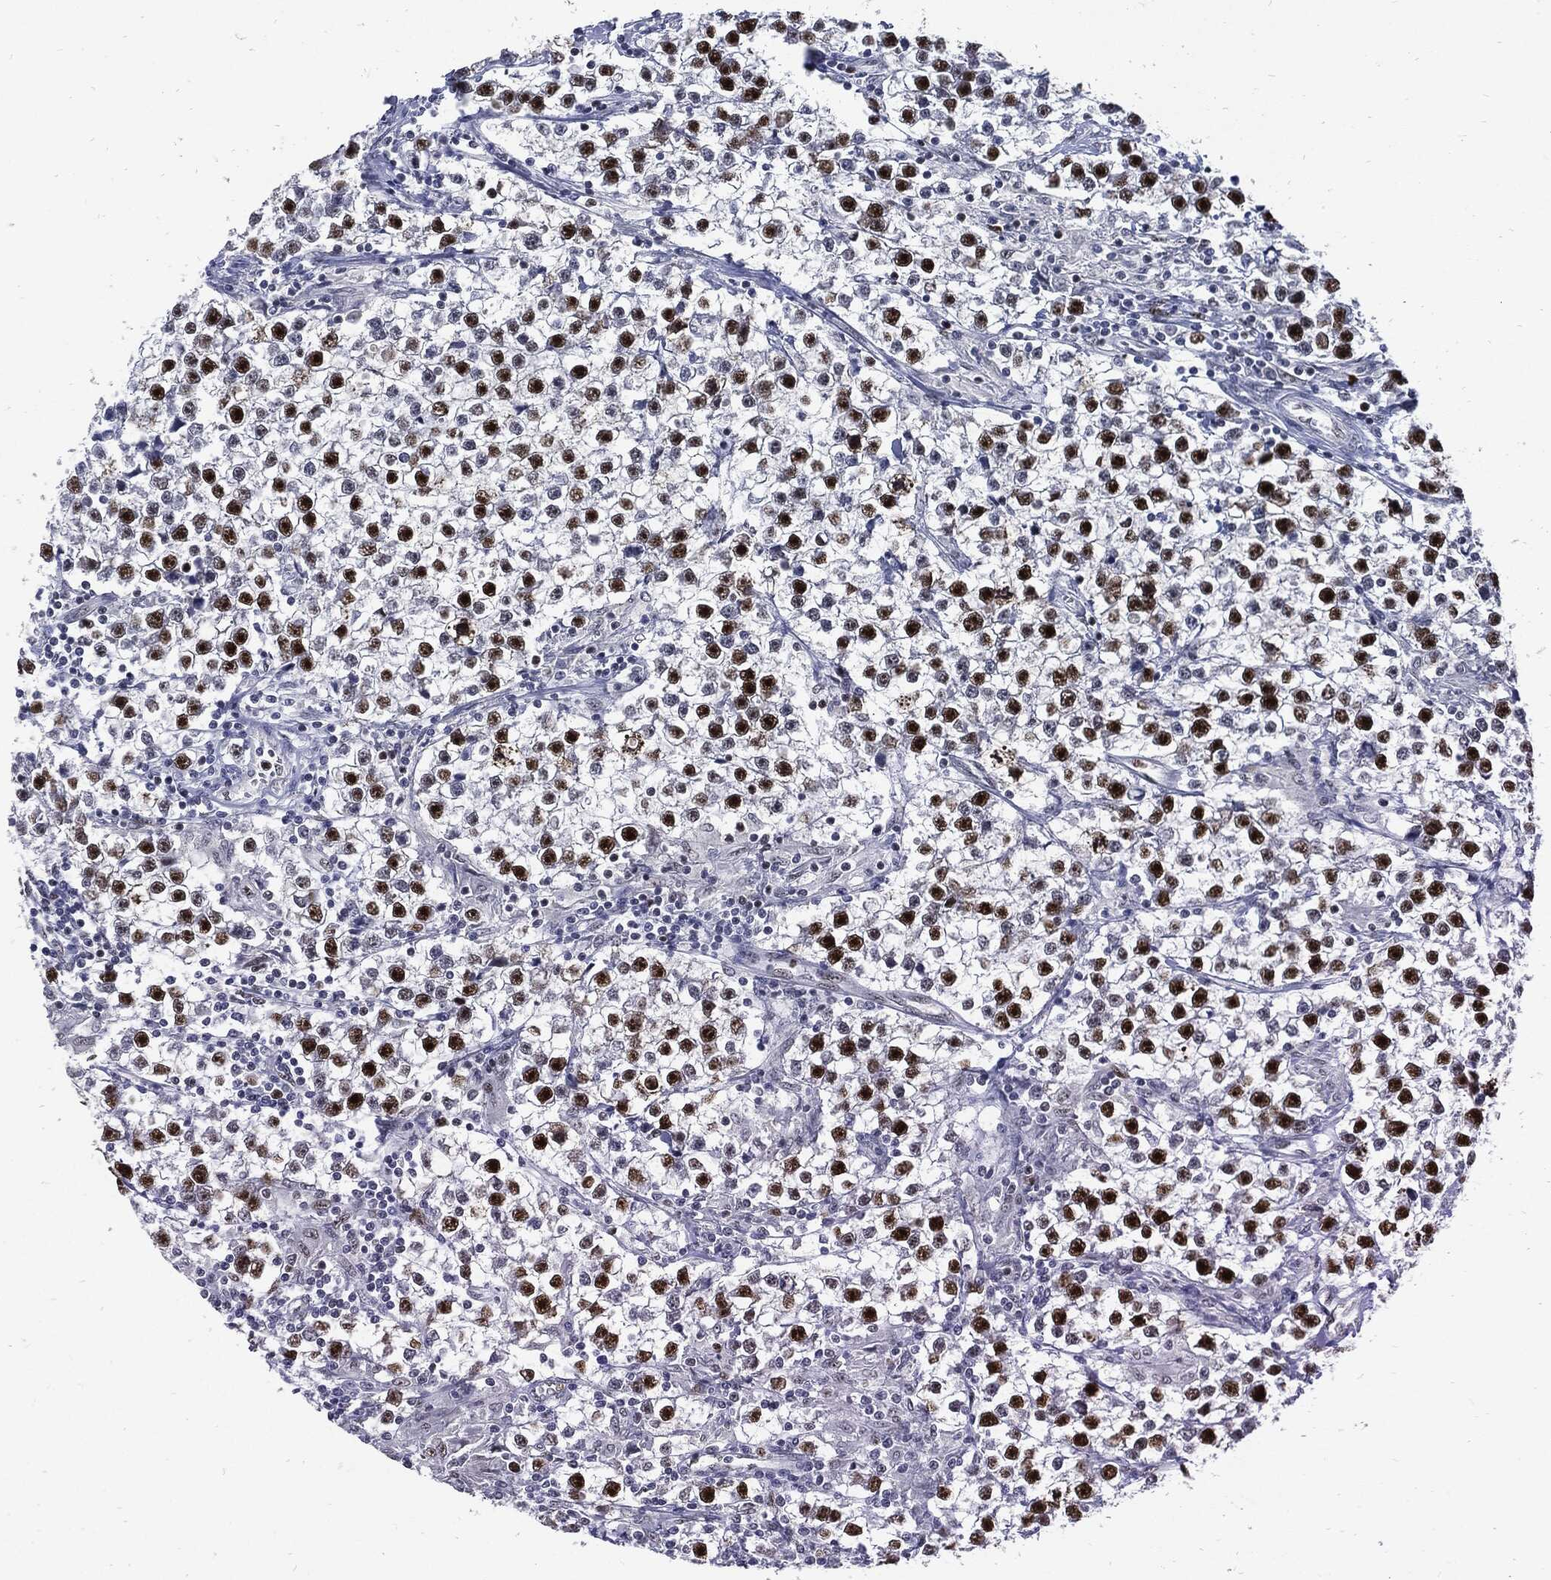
{"staining": {"intensity": "strong", "quantity": ">75%", "location": "nuclear"}, "tissue": "testis cancer", "cell_type": "Tumor cells", "image_type": "cancer", "snomed": [{"axis": "morphology", "description": "Seminoma, NOS"}, {"axis": "topography", "description": "Testis"}], "caption": "Tumor cells reveal high levels of strong nuclear positivity in about >75% of cells in human testis cancer (seminoma).", "gene": "NBN", "patient": {"sex": "male", "age": 59}}